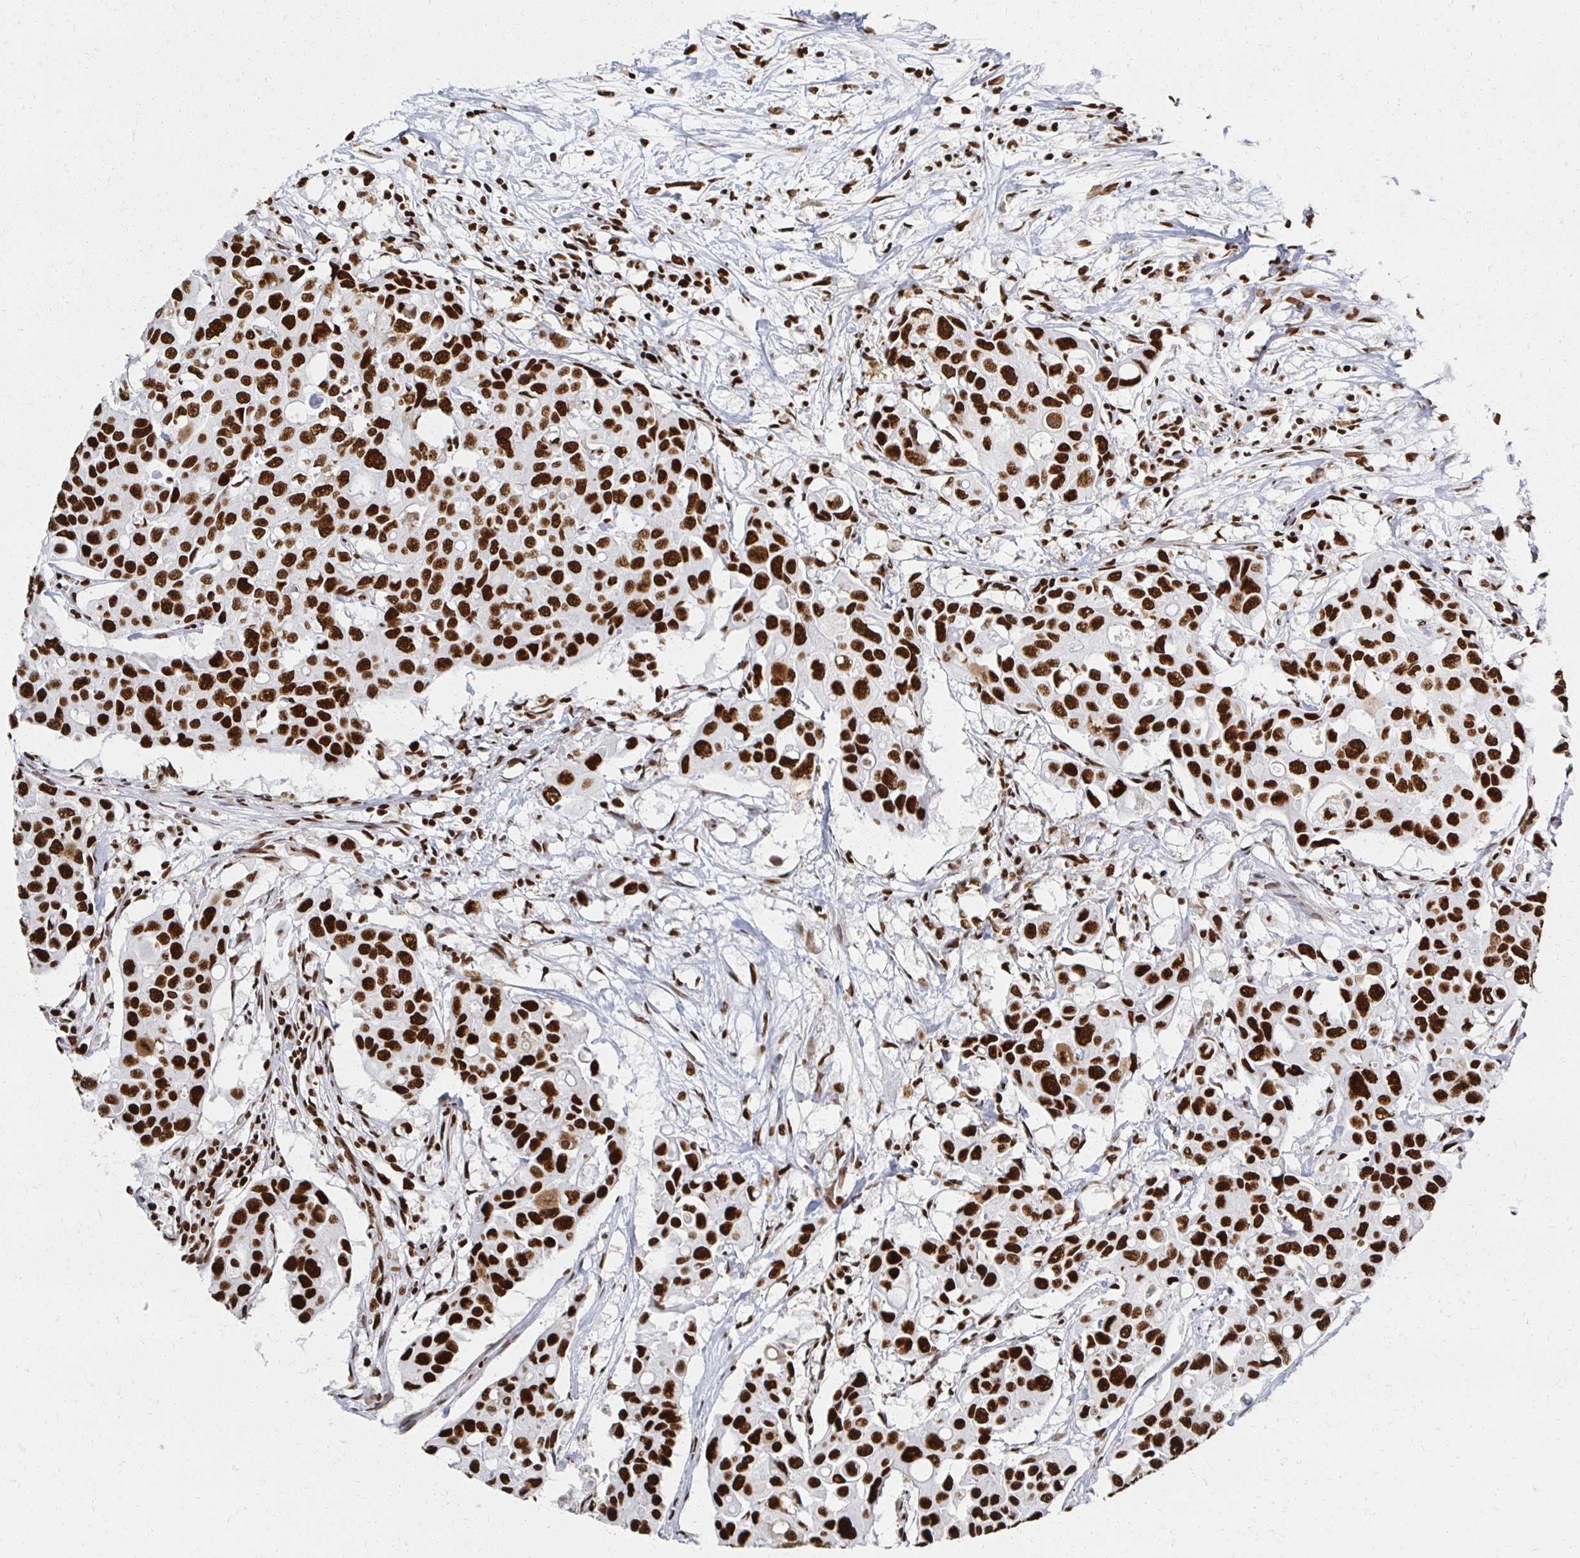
{"staining": {"intensity": "strong", "quantity": ">75%", "location": "nuclear"}, "tissue": "colorectal cancer", "cell_type": "Tumor cells", "image_type": "cancer", "snomed": [{"axis": "morphology", "description": "Adenocarcinoma, NOS"}, {"axis": "topography", "description": "Colon"}], "caption": "DAB immunohistochemical staining of human colorectal cancer (adenocarcinoma) shows strong nuclear protein staining in about >75% of tumor cells.", "gene": "RBBP7", "patient": {"sex": "male", "age": 77}}